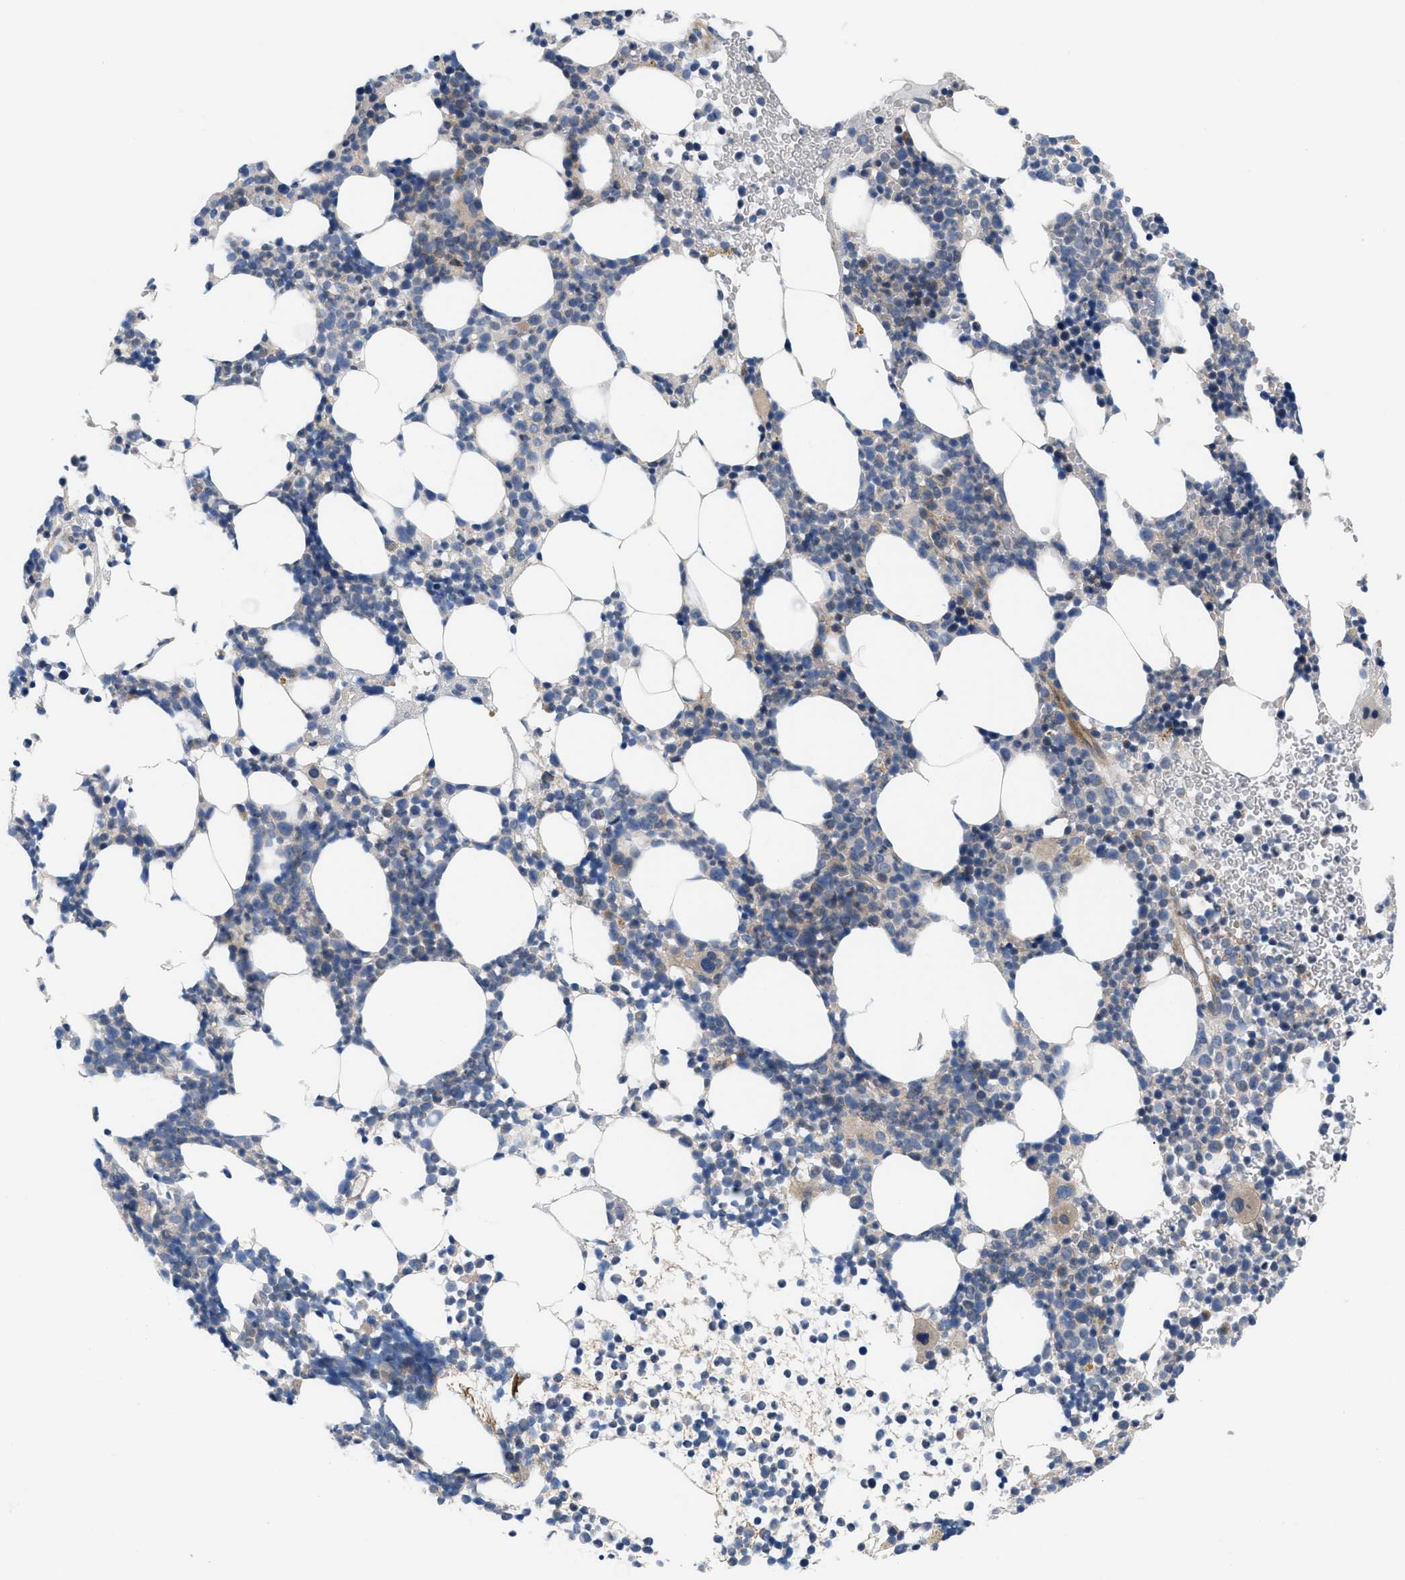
{"staining": {"intensity": "negative", "quantity": "none", "location": "none"}, "tissue": "bone marrow", "cell_type": "Hematopoietic cells", "image_type": "normal", "snomed": [{"axis": "morphology", "description": "Normal tissue, NOS"}, {"axis": "morphology", "description": "Inflammation, NOS"}, {"axis": "topography", "description": "Bone marrow"}], "caption": "High magnification brightfield microscopy of normal bone marrow stained with DAB (3,3'-diaminobenzidine) (brown) and counterstained with hematoxylin (blue): hematopoietic cells show no significant staining.", "gene": "NDEL1", "patient": {"sex": "female", "age": 67}}